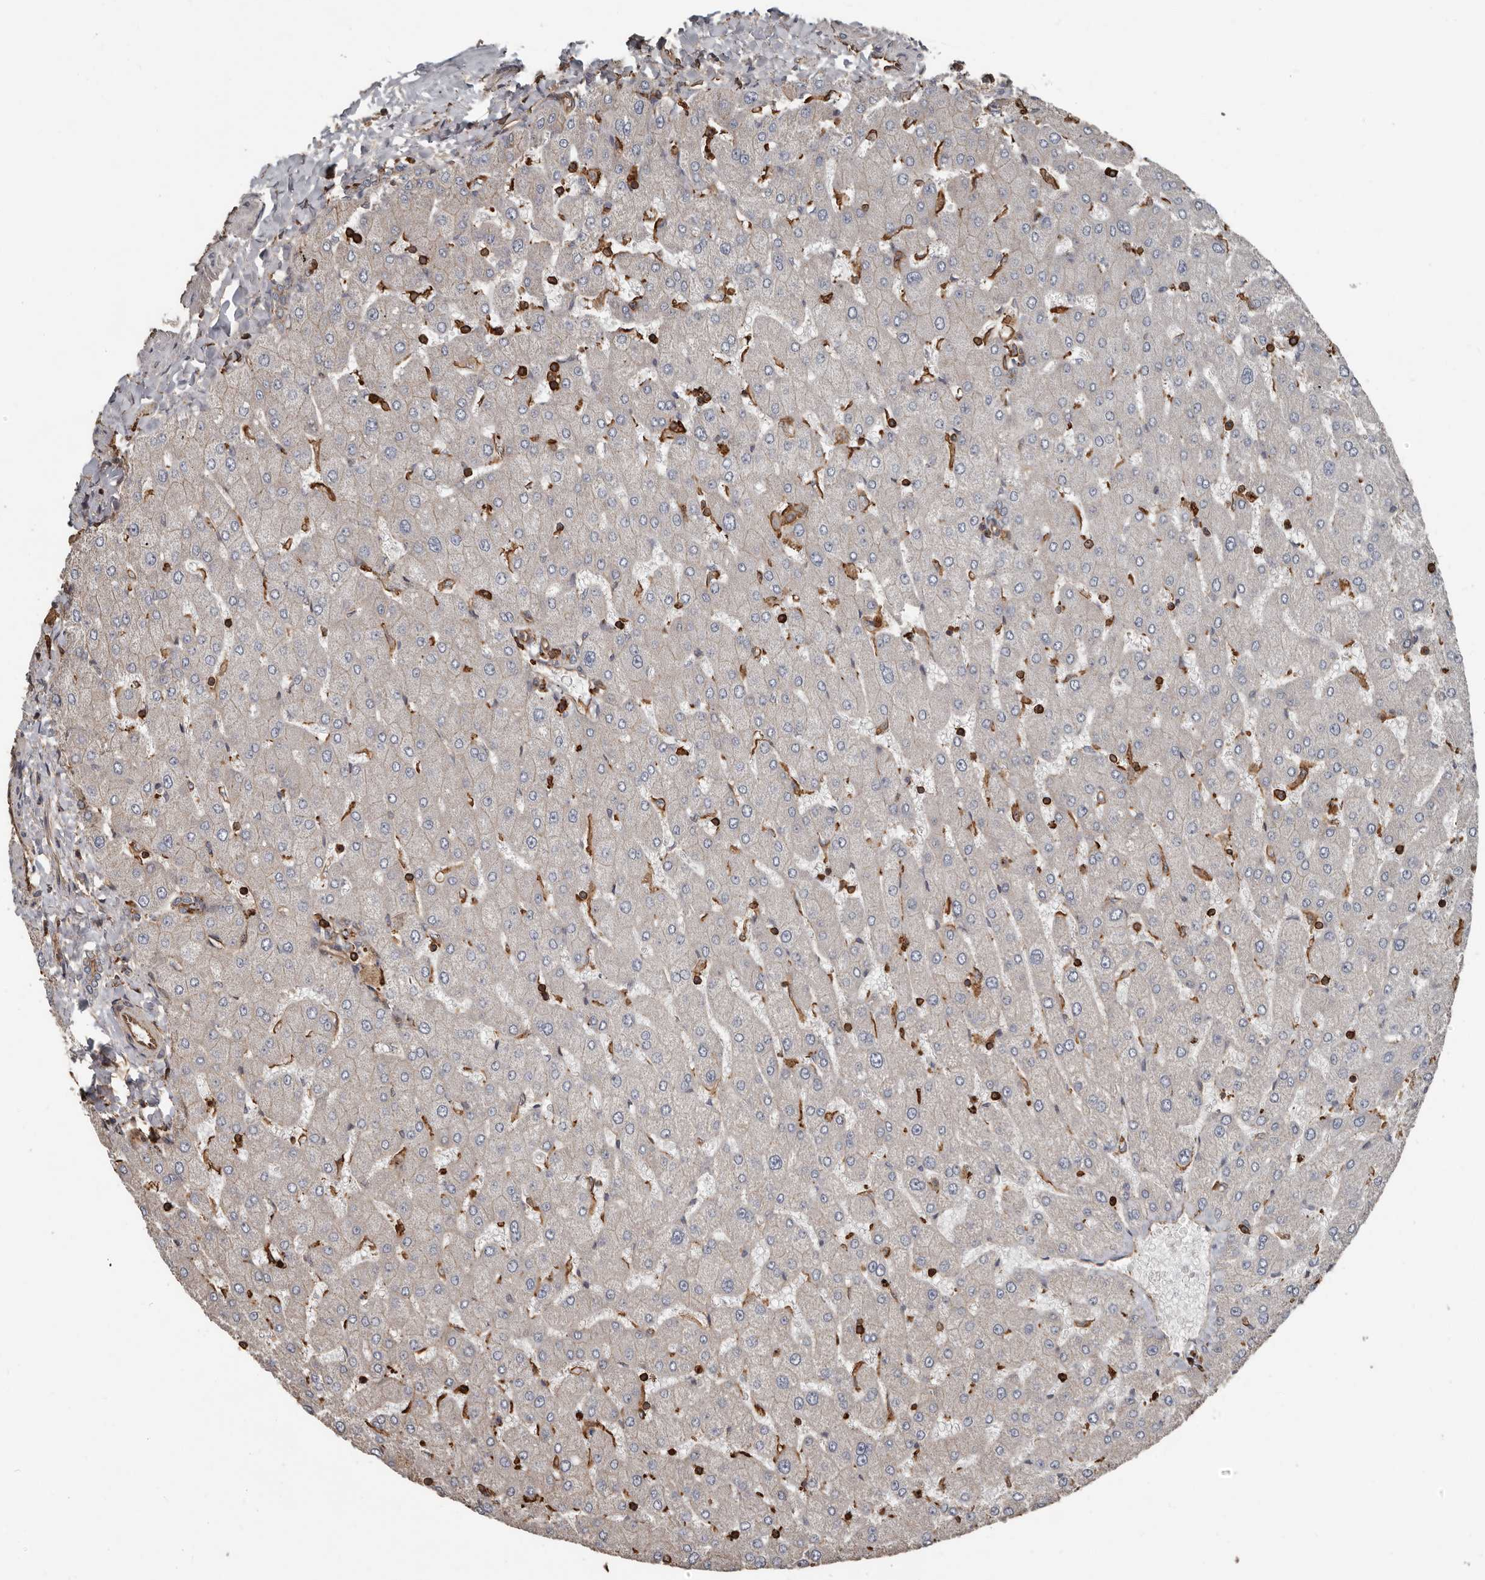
{"staining": {"intensity": "moderate", "quantity": "25%-75%", "location": "cytoplasmic/membranous"}, "tissue": "liver", "cell_type": "Cholangiocytes", "image_type": "normal", "snomed": [{"axis": "morphology", "description": "Normal tissue, NOS"}, {"axis": "topography", "description": "Liver"}], "caption": "Immunohistochemical staining of benign human liver exhibits 25%-75% levels of moderate cytoplasmic/membranous protein positivity in approximately 25%-75% of cholangiocytes.", "gene": "DENND6B", "patient": {"sex": "male", "age": 55}}